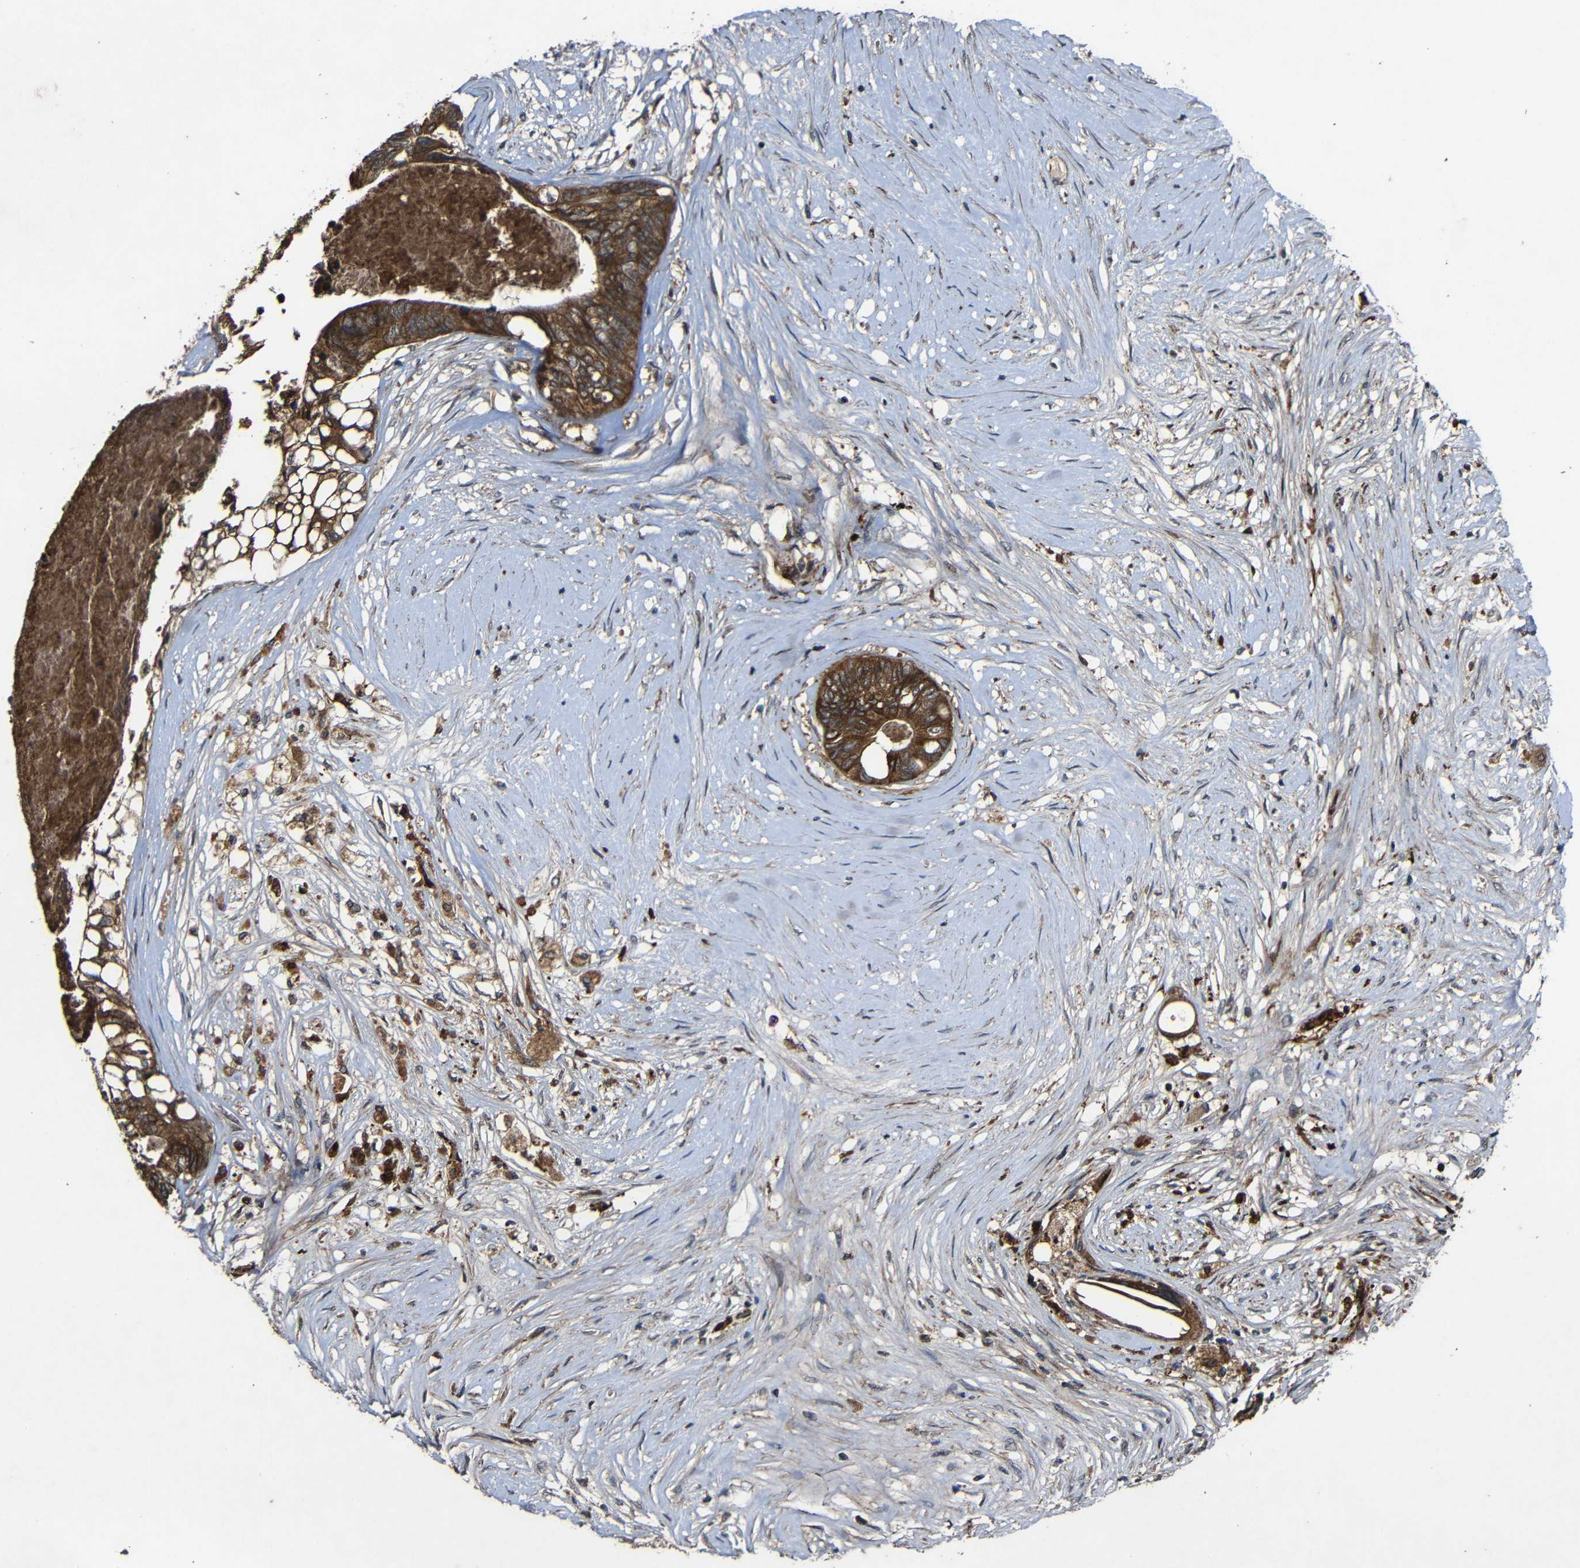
{"staining": {"intensity": "strong", "quantity": ">75%", "location": "cytoplasmic/membranous"}, "tissue": "colorectal cancer", "cell_type": "Tumor cells", "image_type": "cancer", "snomed": [{"axis": "morphology", "description": "Adenocarcinoma, NOS"}, {"axis": "topography", "description": "Rectum"}], "caption": "The photomicrograph shows immunohistochemical staining of adenocarcinoma (colorectal). There is strong cytoplasmic/membranous staining is present in about >75% of tumor cells.", "gene": "C1GALT1", "patient": {"sex": "male", "age": 63}}